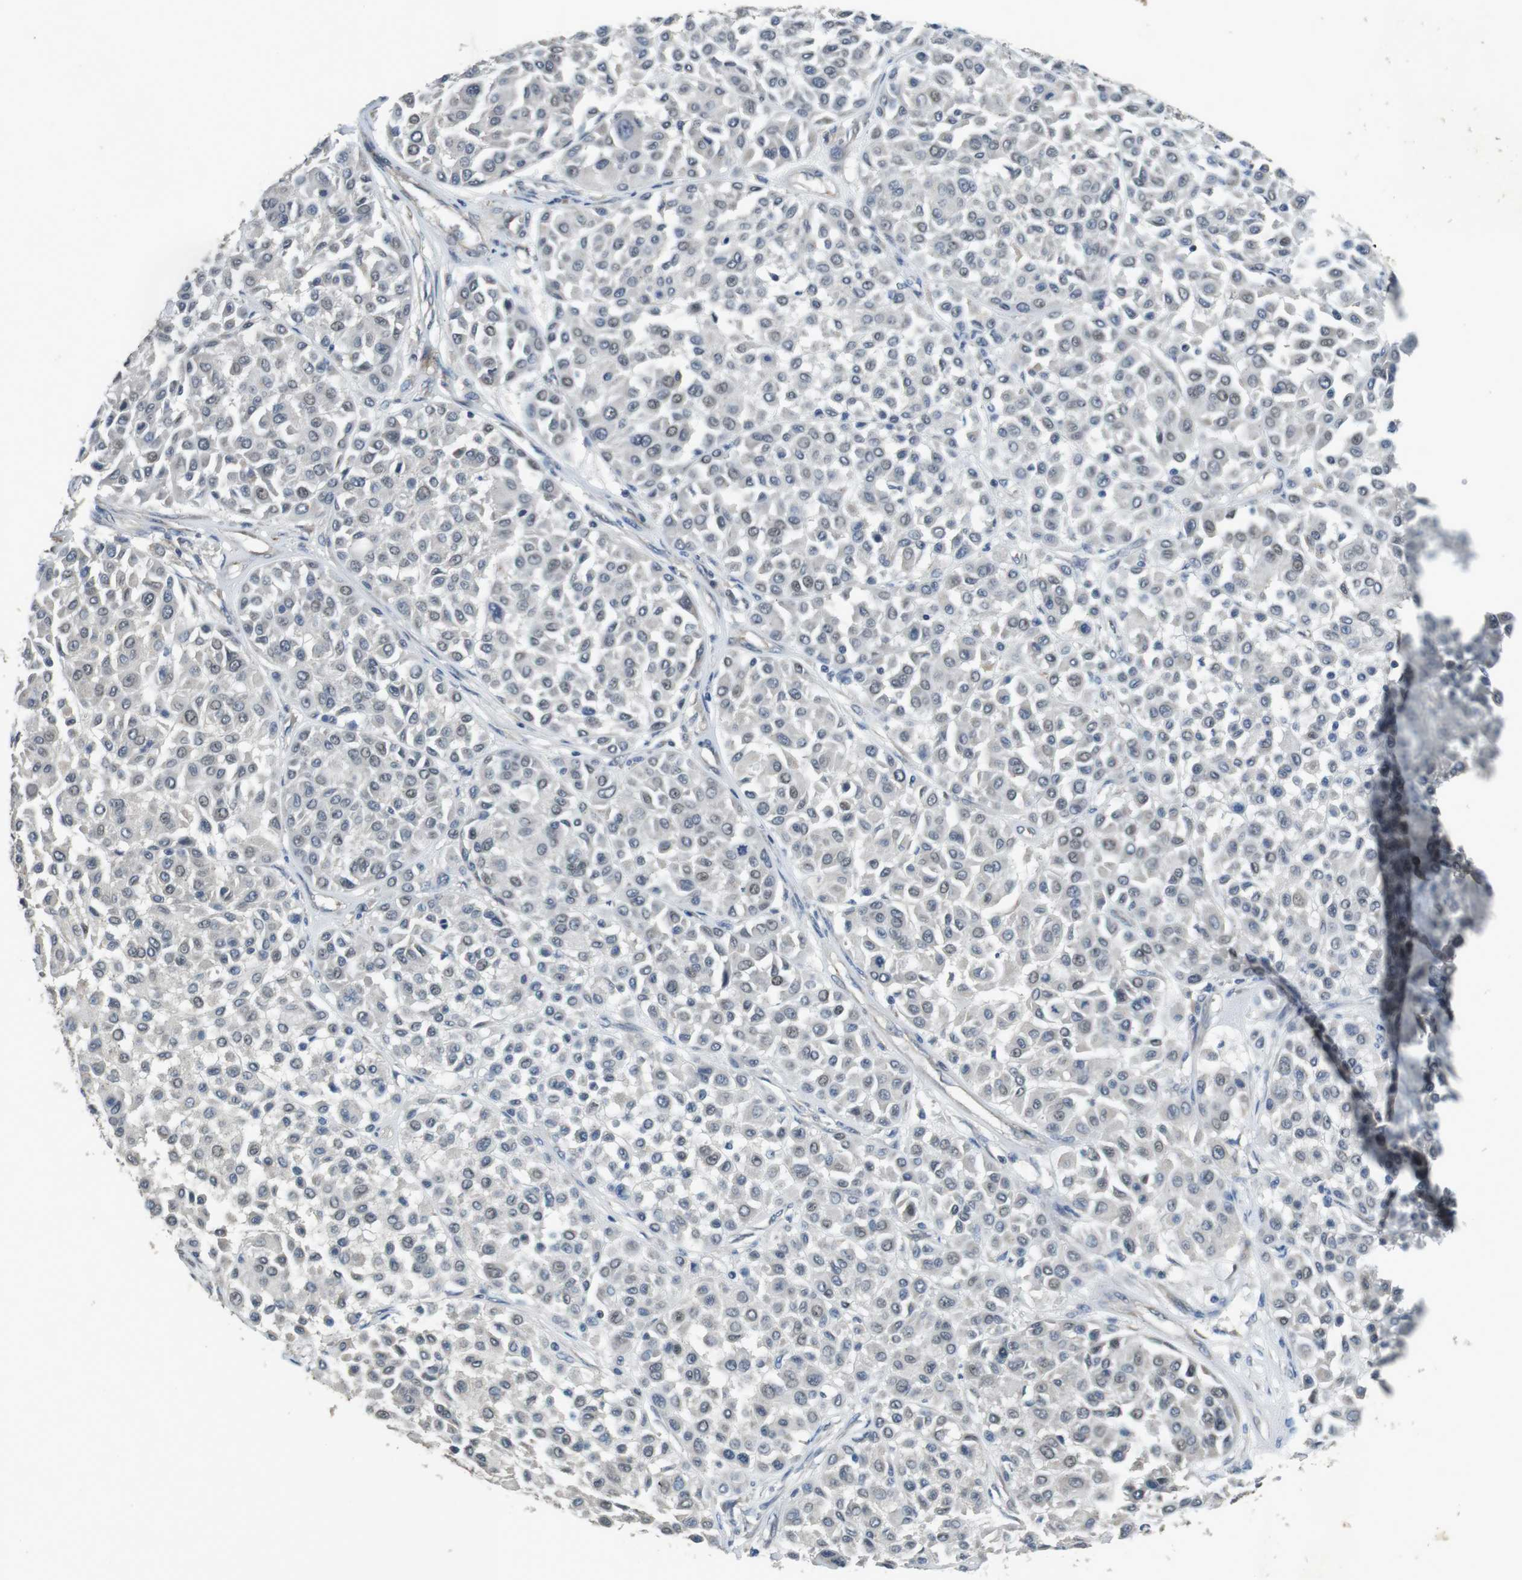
{"staining": {"intensity": "weak", "quantity": "<25%", "location": "nuclear"}, "tissue": "melanoma", "cell_type": "Tumor cells", "image_type": "cancer", "snomed": [{"axis": "morphology", "description": "Malignant melanoma, Metastatic site"}, {"axis": "topography", "description": "Soft tissue"}], "caption": "Tumor cells show no significant positivity in malignant melanoma (metastatic site).", "gene": "CLDN7", "patient": {"sex": "male", "age": 41}}